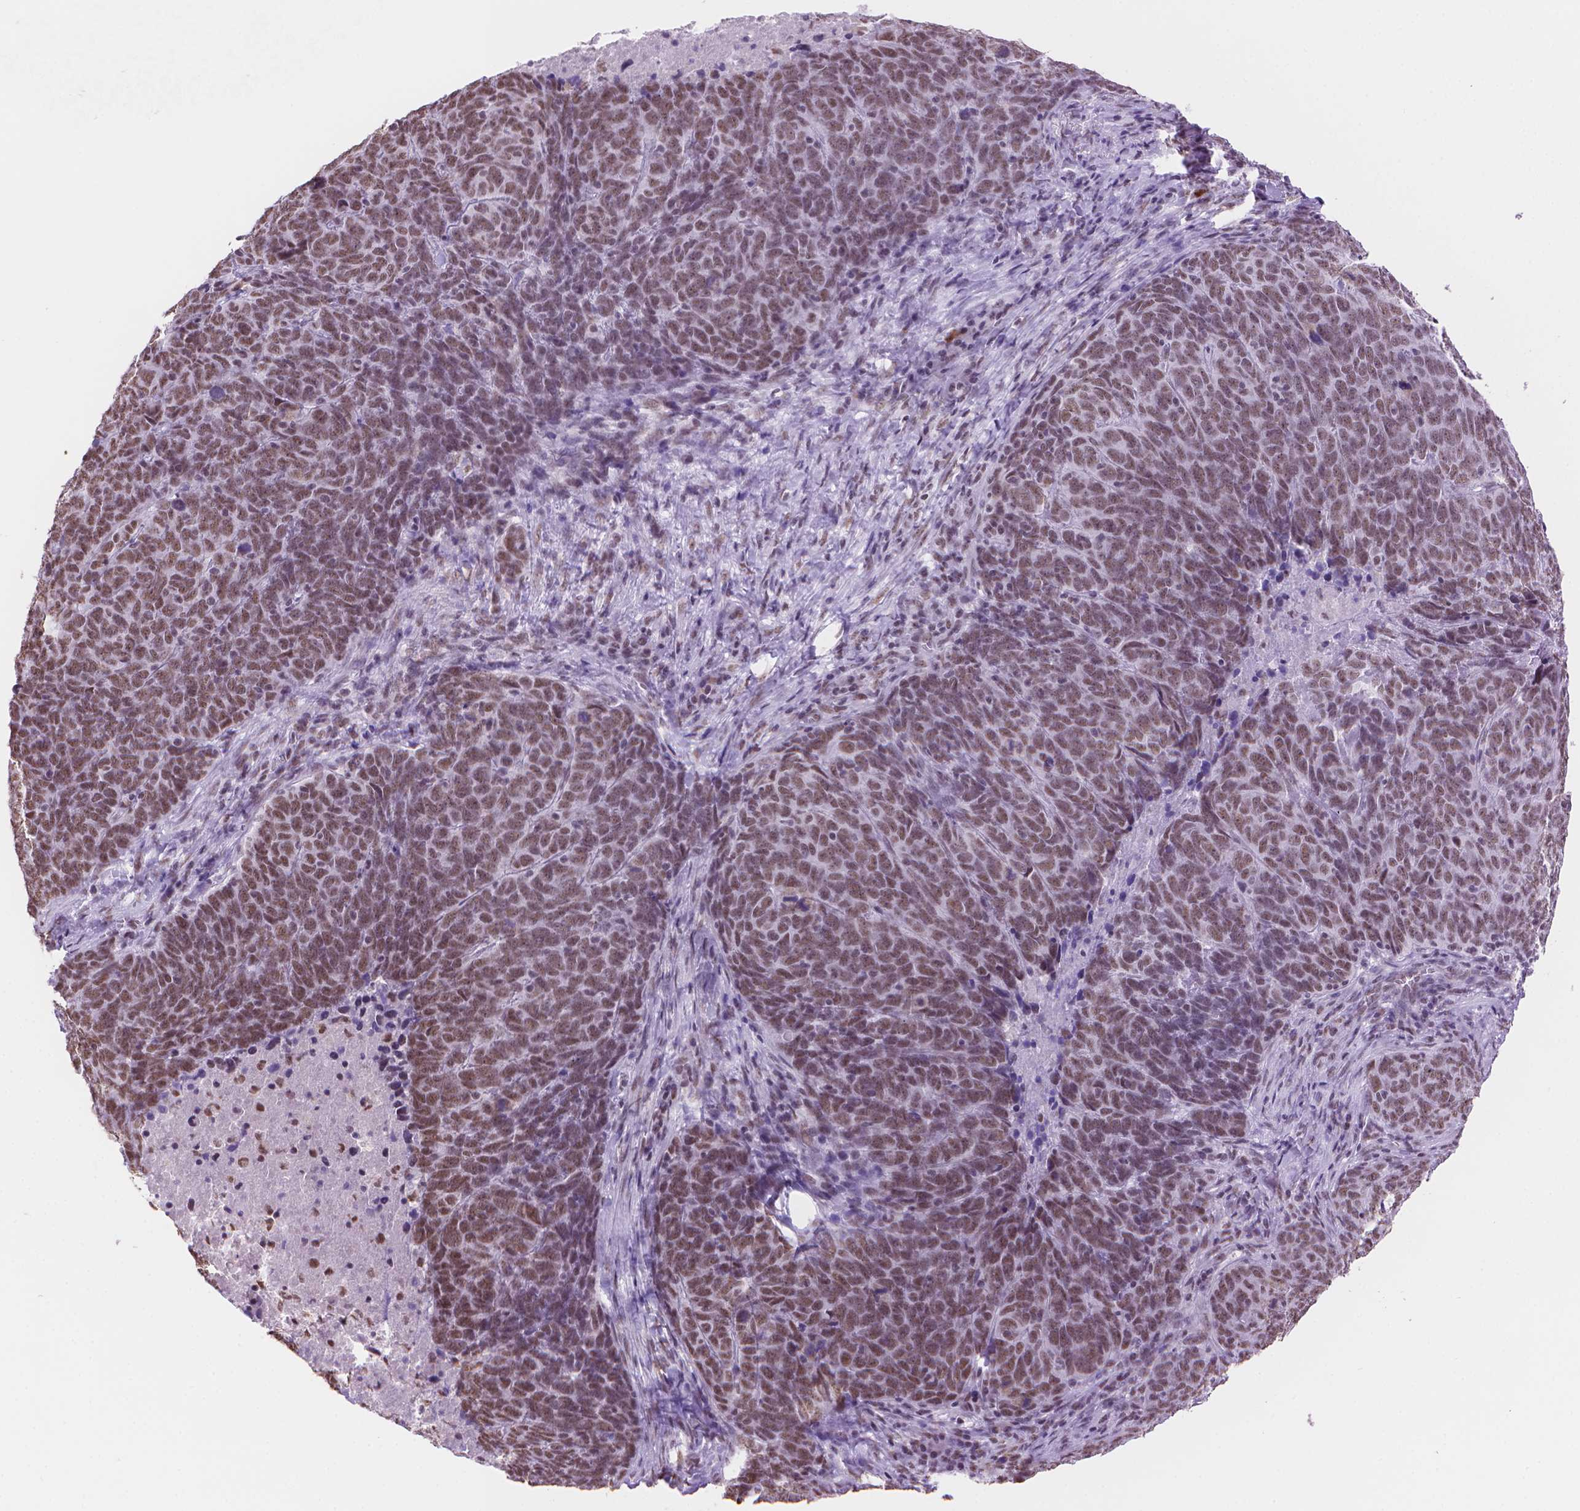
{"staining": {"intensity": "moderate", "quantity": ">75%", "location": "nuclear"}, "tissue": "skin cancer", "cell_type": "Tumor cells", "image_type": "cancer", "snomed": [{"axis": "morphology", "description": "Squamous cell carcinoma, NOS"}, {"axis": "topography", "description": "Skin"}, {"axis": "topography", "description": "Anal"}], "caption": "This image exhibits skin cancer (squamous cell carcinoma) stained with immunohistochemistry to label a protein in brown. The nuclear of tumor cells show moderate positivity for the protein. Nuclei are counter-stained blue.", "gene": "RPA4", "patient": {"sex": "female", "age": 51}}